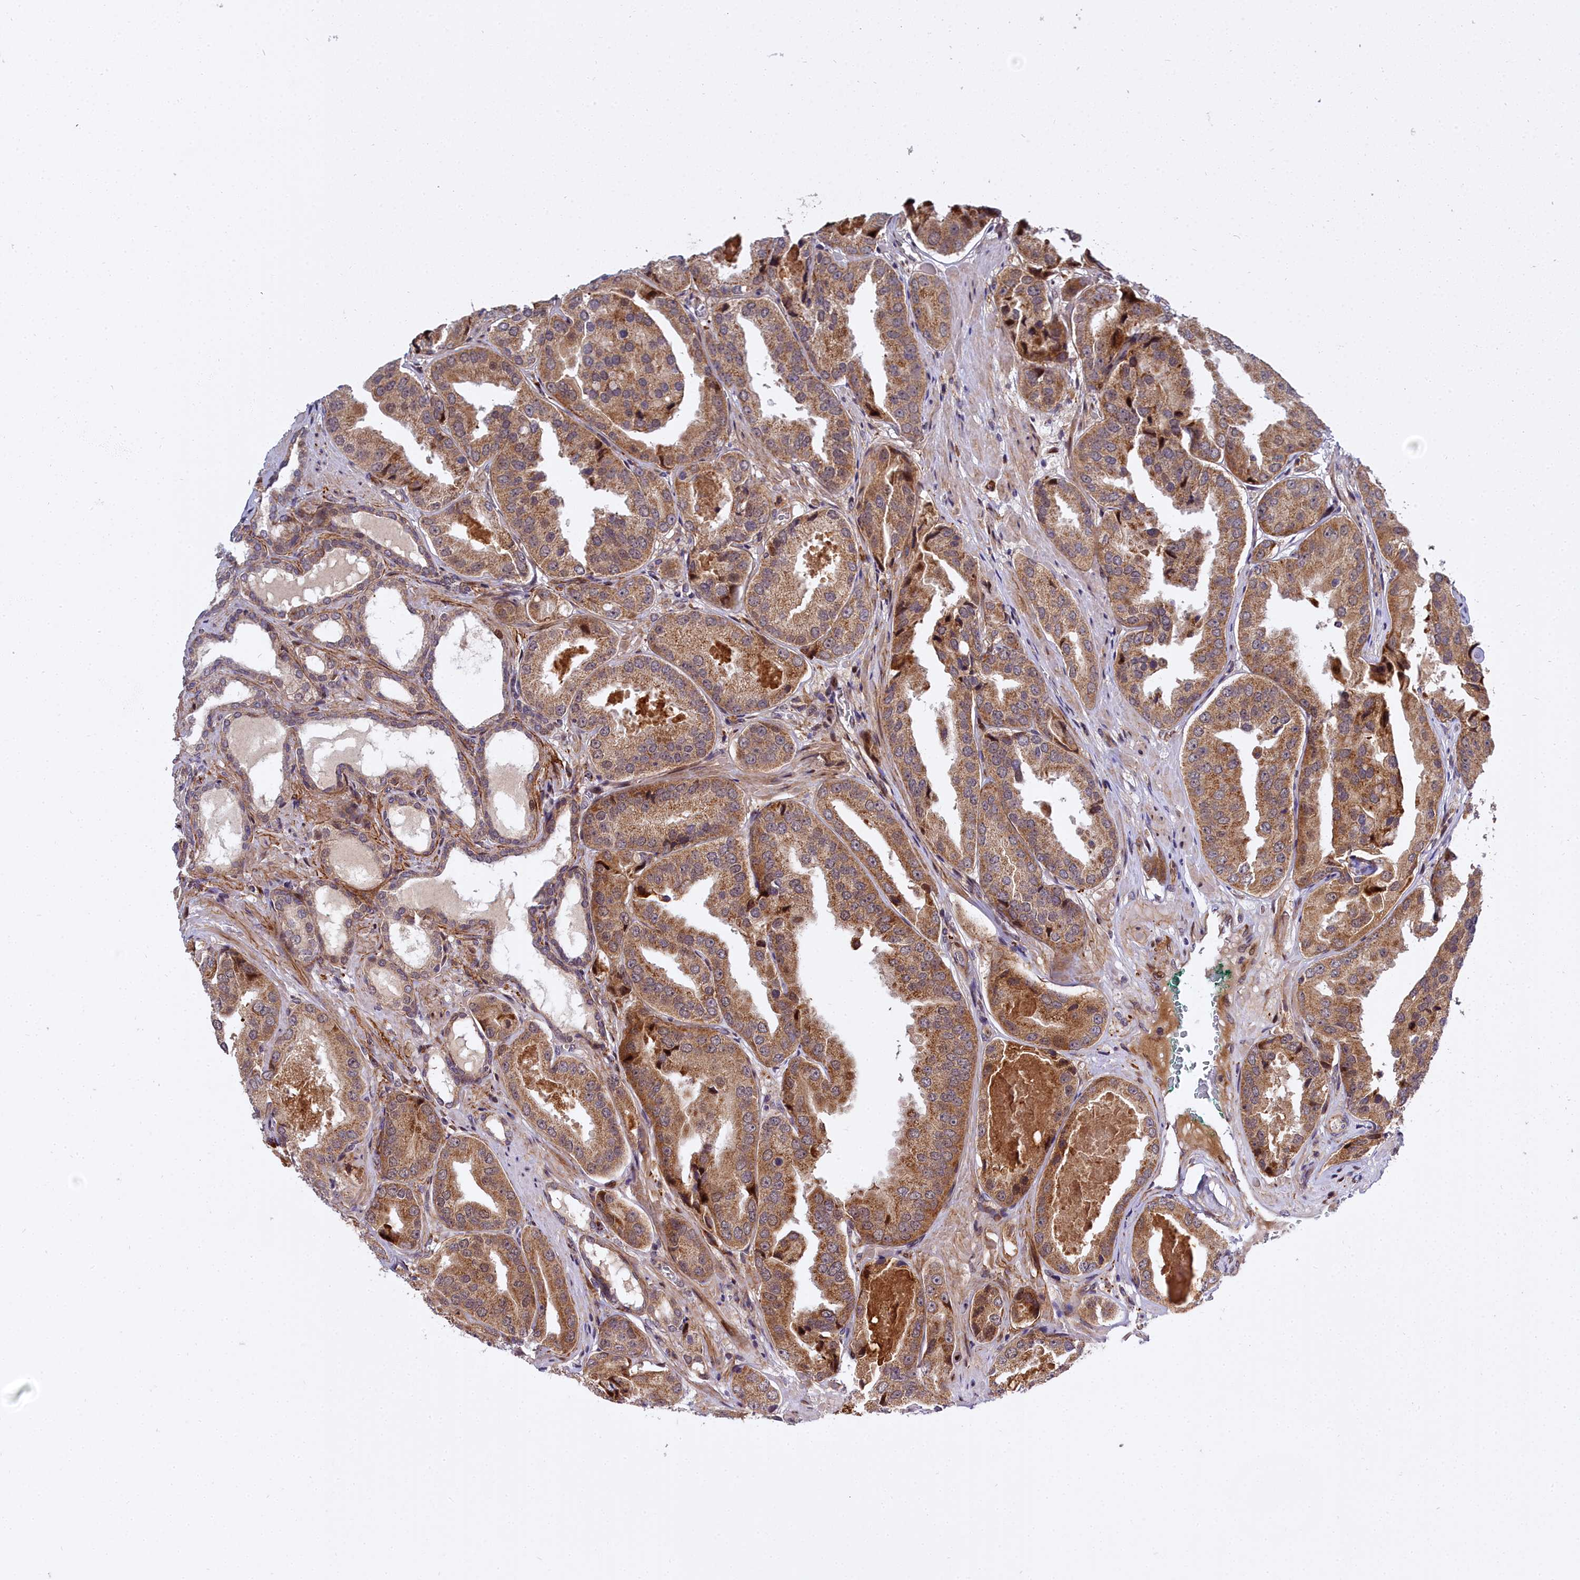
{"staining": {"intensity": "moderate", "quantity": ">75%", "location": "cytoplasmic/membranous"}, "tissue": "prostate cancer", "cell_type": "Tumor cells", "image_type": "cancer", "snomed": [{"axis": "morphology", "description": "Adenocarcinoma, High grade"}, {"axis": "topography", "description": "Prostate"}], "caption": "Immunohistochemistry (IHC) (DAB (3,3'-diaminobenzidine)) staining of prostate adenocarcinoma (high-grade) displays moderate cytoplasmic/membranous protein expression in about >75% of tumor cells.", "gene": "MRPS11", "patient": {"sex": "male", "age": 63}}